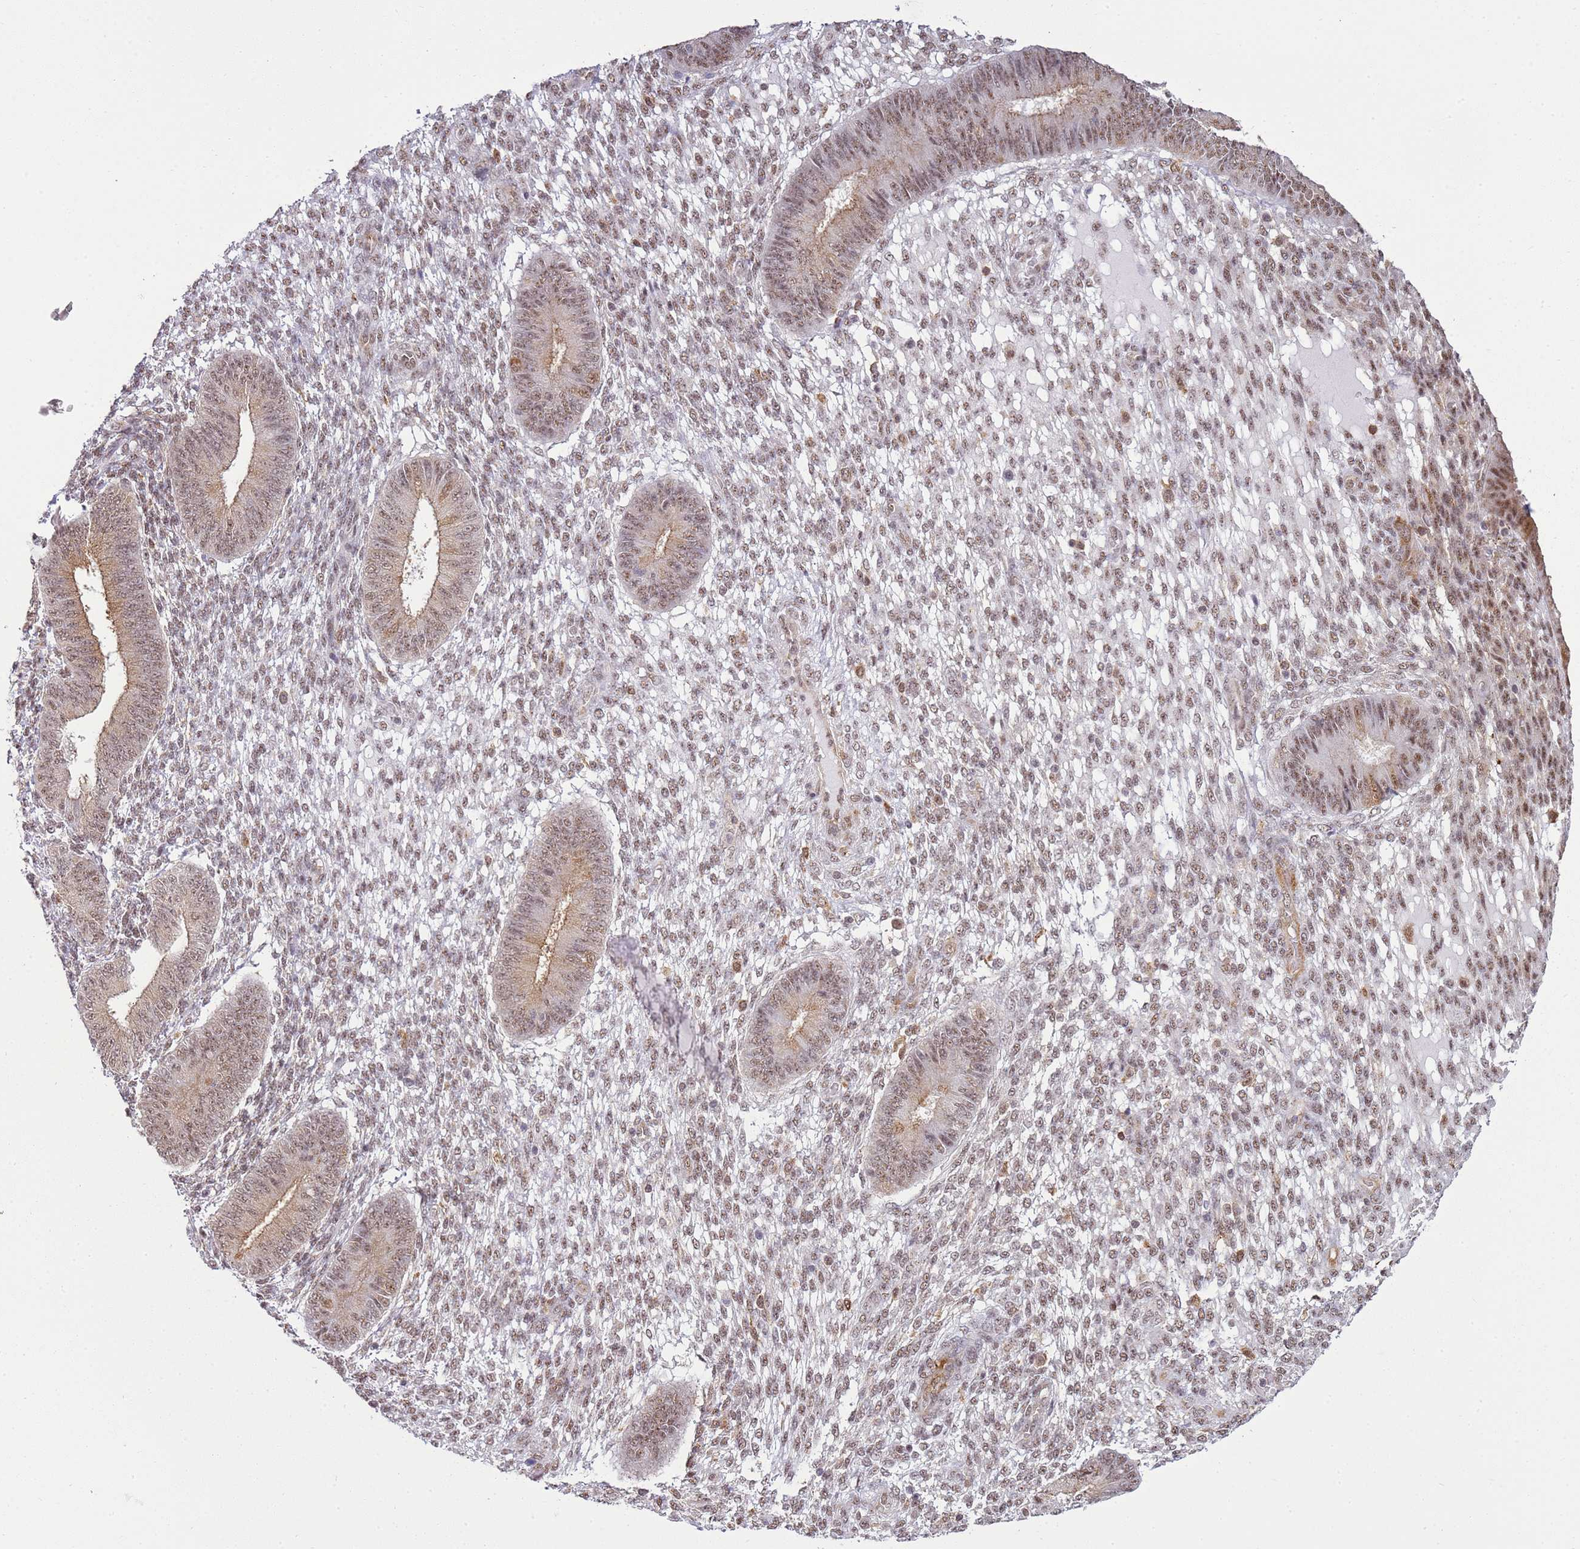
{"staining": {"intensity": "weak", "quantity": "25%-75%", "location": "nuclear"}, "tissue": "endometrium", "cell_type": "Cells in endometrial stroma", "image_type": "normal", "snomed": [{"axis": "morphology", "description": "Normal tissue, NOS"}, {"axis": "topography", "description": "Endometrium"}], "caption": "IHC histopathology image of benign human endometrium stained for a protein (brown), which displays low levels of weak nuclear positivity in approximately 25%-75% of cells in endometrial stroma.", "gene": "GABRE", "patient": {"sex": "female", "age": 49}}